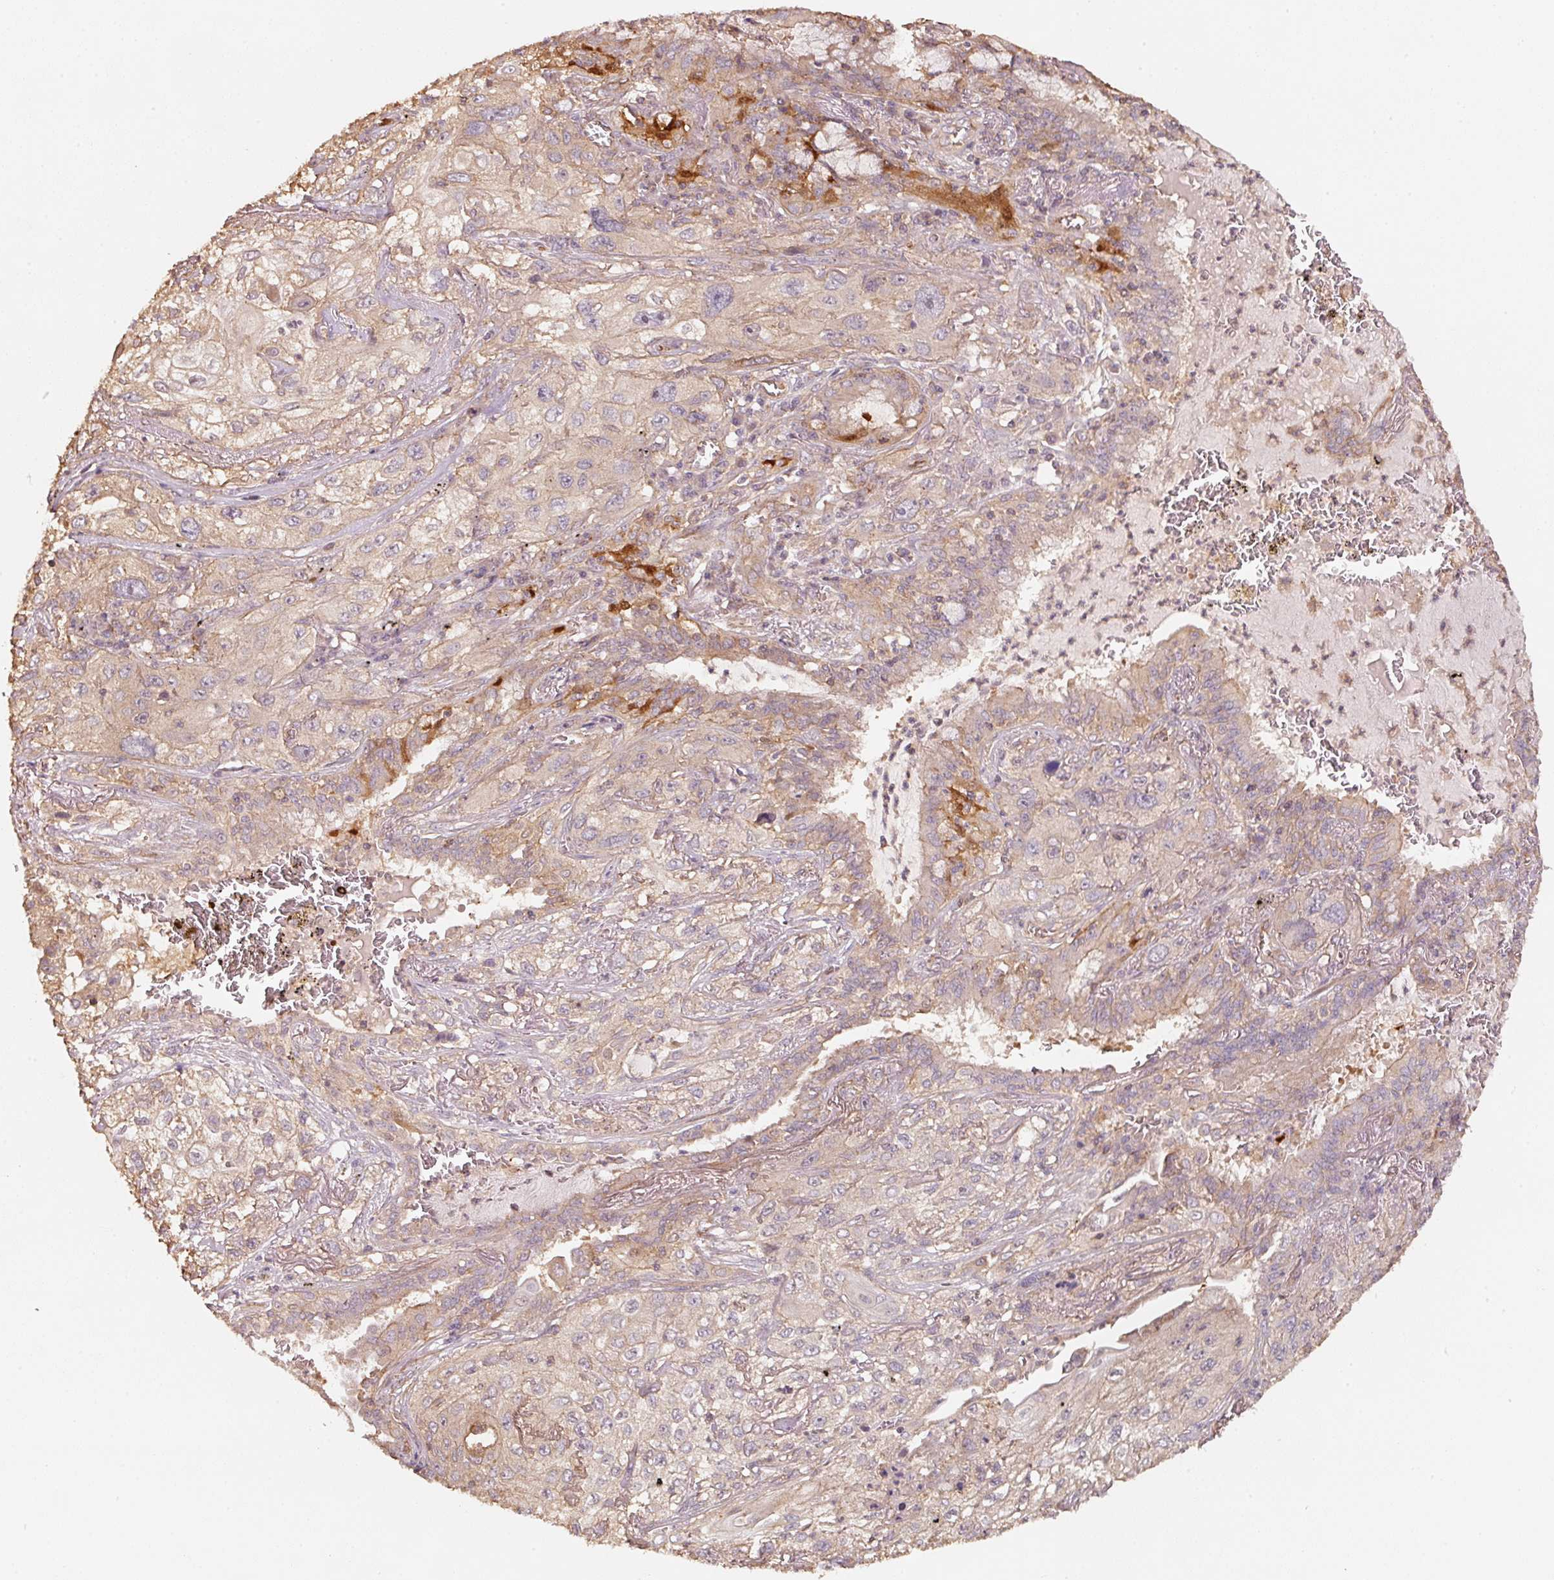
{"staining": {"intensity": "weak", "quantity": "<25%", "location": "cytoplasmic/membranous"}, "tissue": "lung cancer", "cell_type": "Tumor cells", "image_type": "cancer", "snomed": [{"axis": "morphology", "description": "Squamous cell carcinoma, NOS"}, {"axis": "topography", "description": "Lung"}], "caption": "Protein analysis of lung squamous cell carcinoma exhibits no significant positivity in tumor cells. The staining was performed using DAB (3,3'-diaminobenzidine) to visualize the protein expression in brown, while the nuclei were stained in blue with hematoxylin (Magnification: 20x).", "gene": "CEP95", "patient": {"sex": "female", "age": 69}}